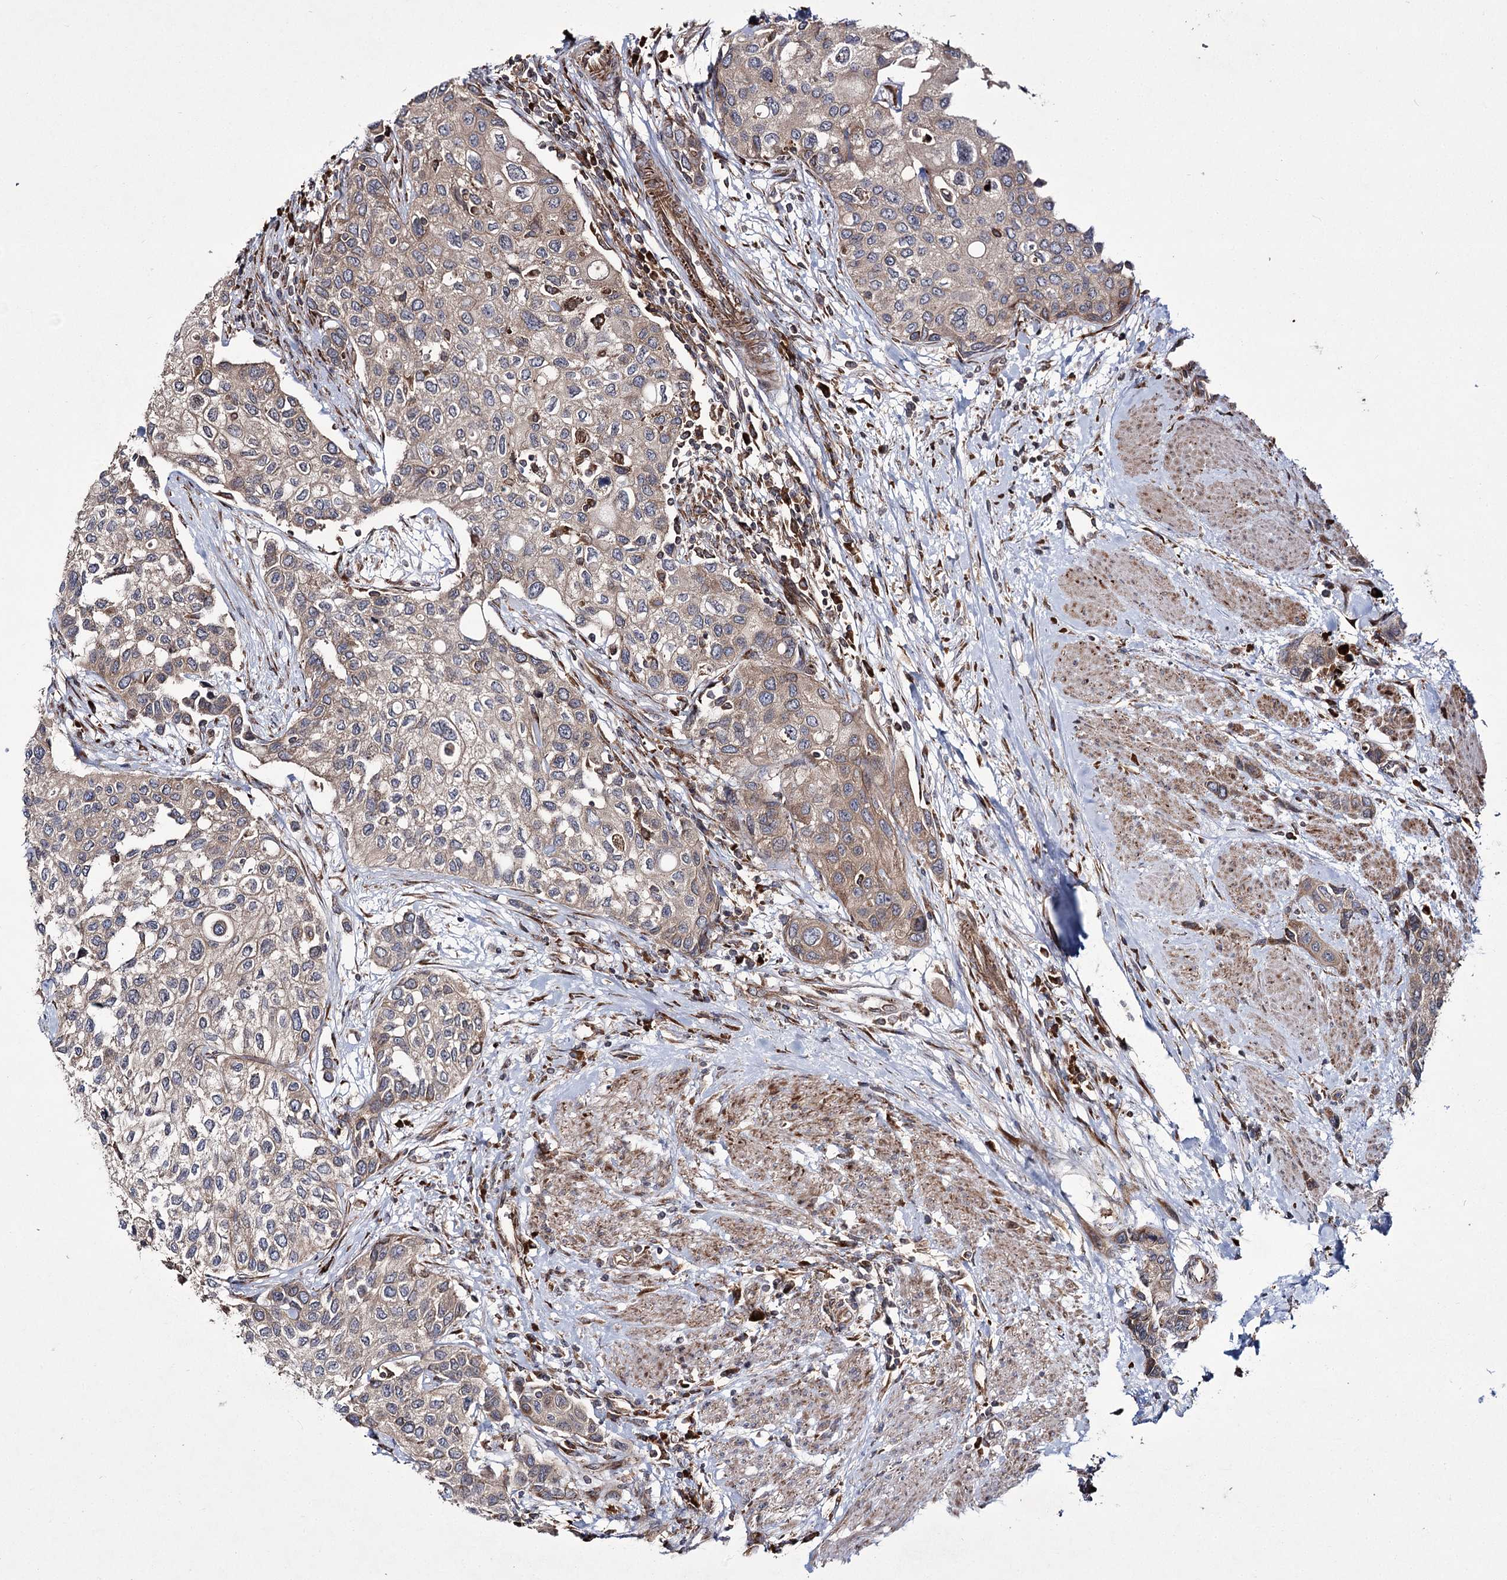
{"staining": {"intensity": "weak", "quantity": "<25%", "location": "cytoplasmic/membranous"}, "tissue": "urothelial cancer", "cell_type": "Tumor cells", "image_type": "cancer", "snomed": [{"axis": "morphology", "description": "Normal tissue, NOS"}, {"axis": "morphology", "description": "Urothelial carcinoma, High grade"}, {"axis": "topography", "description": "Vascular tissue"}, {"axis": "topography", "description": "Urinary bladder"}], "caption": "DAB immunohistochemical staining of urothelial cancer exhibits no significant expression in tumor cells.", "gene": "HECTD2", "patient": {"sex": "female", "age": 56}}